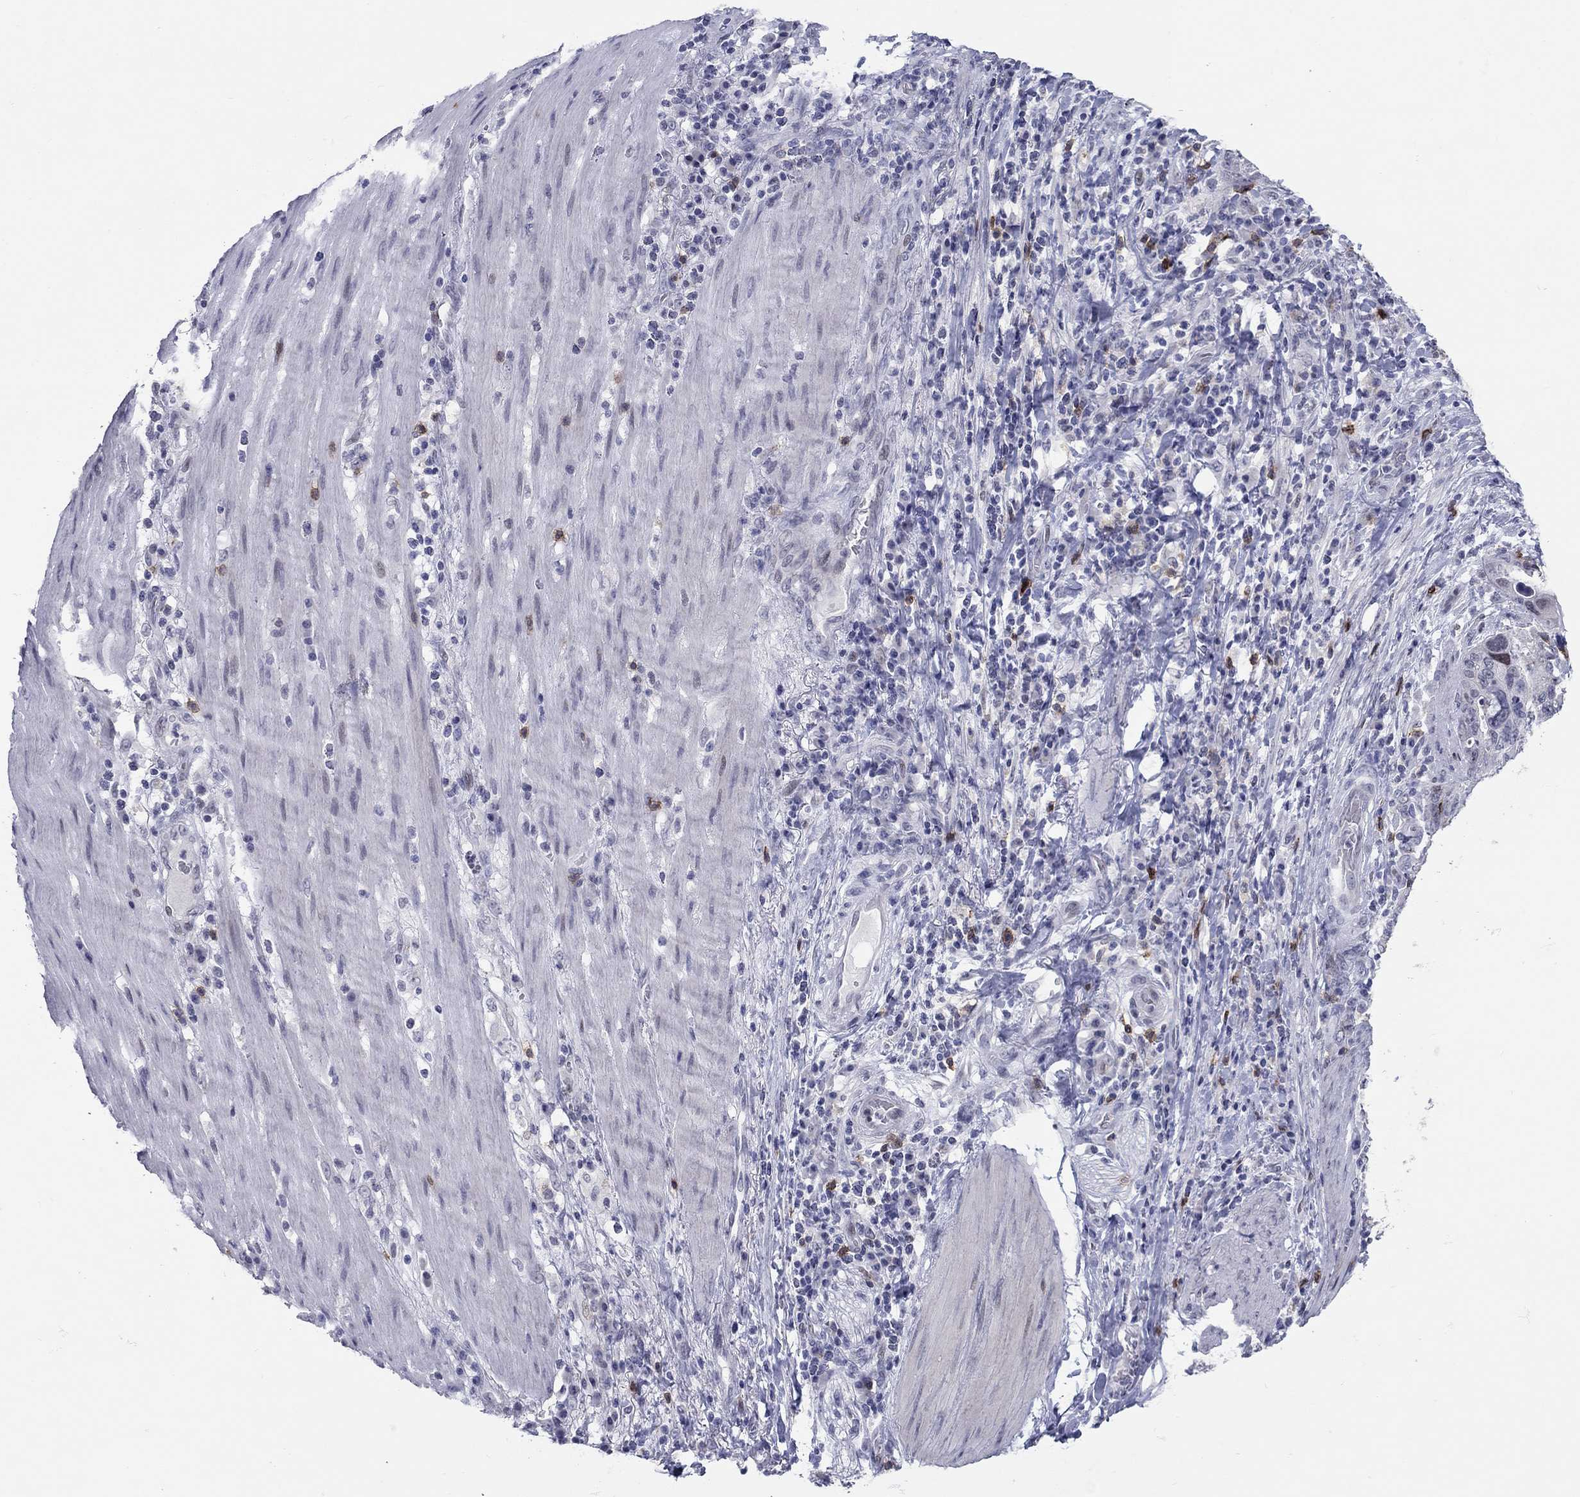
{"staining": {"intensity": "negative", "quantity": "none", "location": "none"}, "tissue": "stomach cancer", "cell_type": "Tumor cells", "image_type": "cancer", "snomed": [{"axis": "morphology", "description": "Adenocarcinoma, NOS"}, {"axis": "topography", "description": "Stomach"}], "caption": "Tumor cells are negative for protein expression in human adenocarcinoma (stomach).", "gene": "ITGAE", "patient": {"sex": "male", "age": 54}}